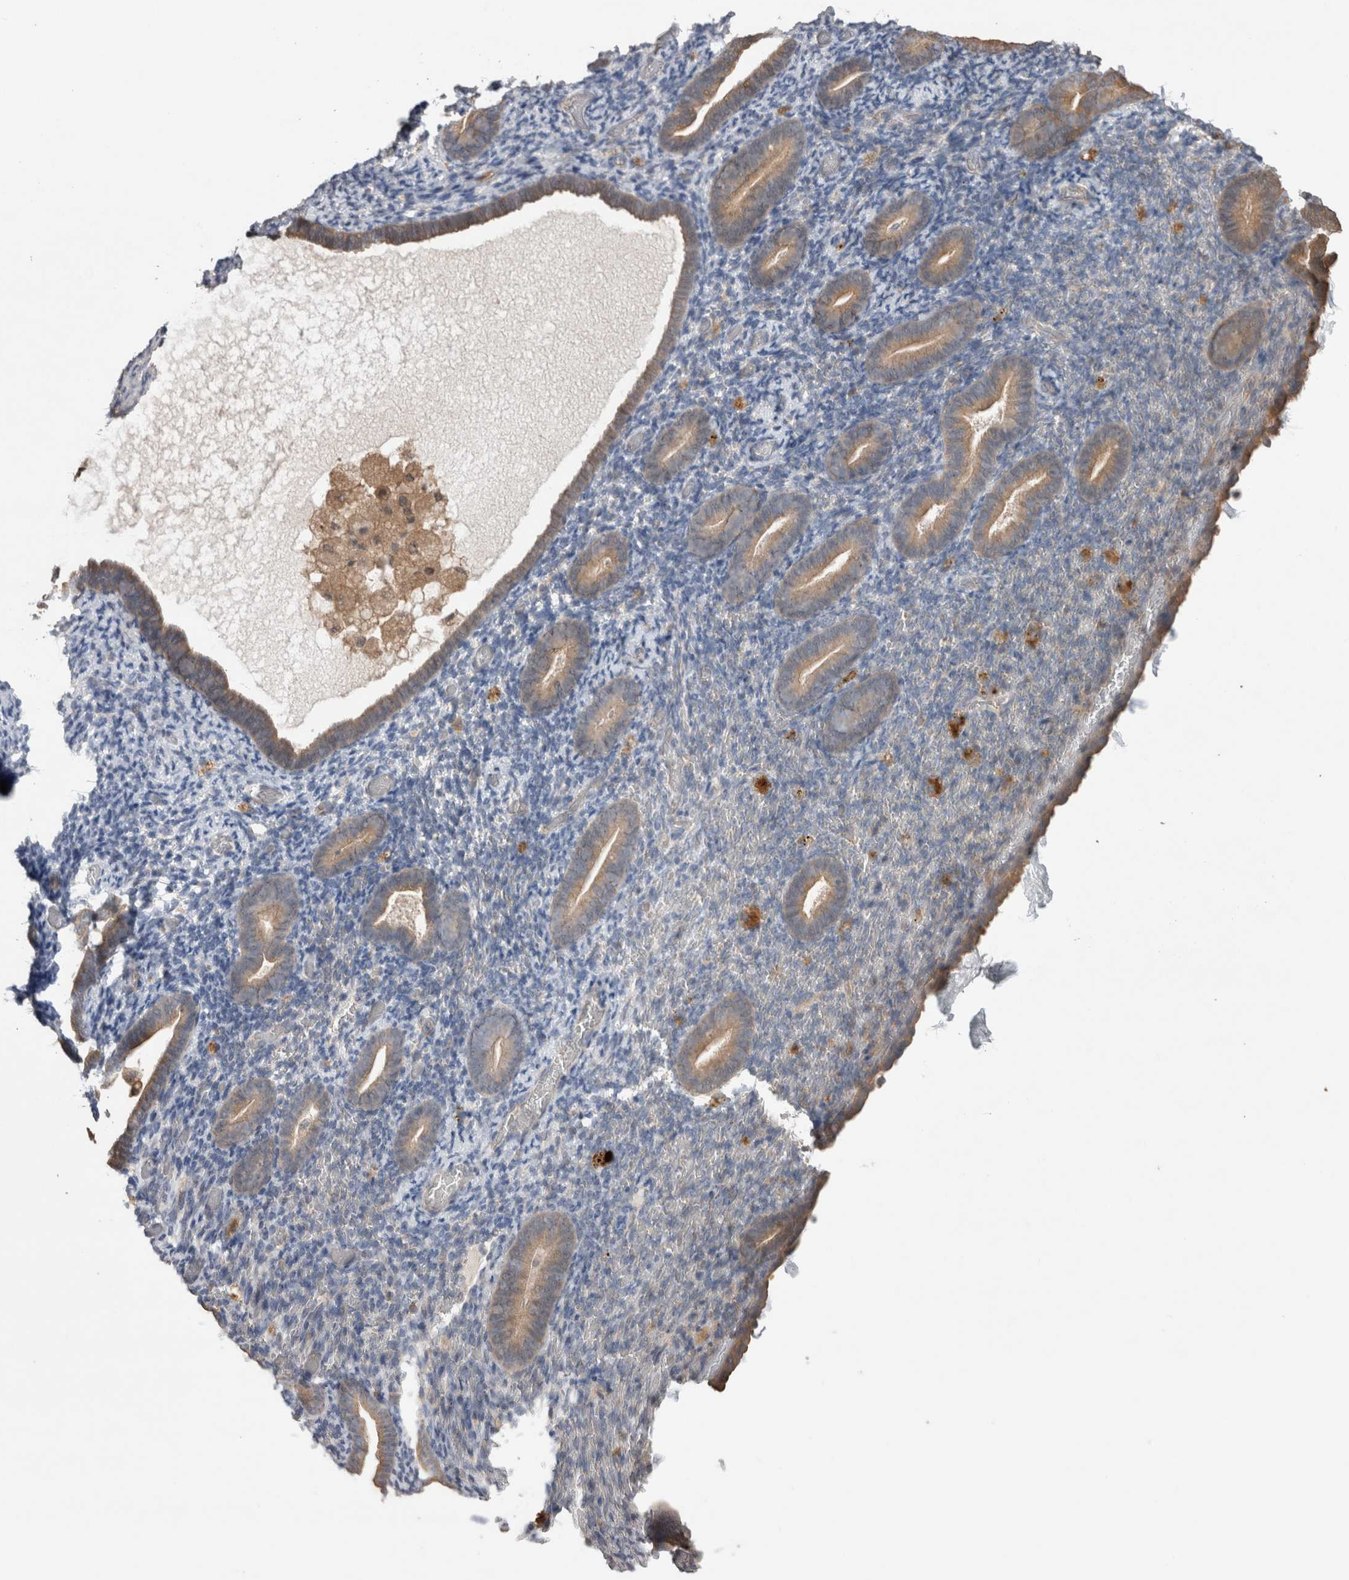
{"staining": {"intensity": "moderate", "quantity": "<25%", "location": "cytoplasmic/membranous"}, "tissue": "endometrium", "cell_type": "Cells in endometrial stroma", "image_type": "normal", "snomed": [{"axis": "morphology", "description": "Normal tissue, NOS"}, {"axis": "topography", "description": "Endometrium"}], "caption": "Immunohistochemistry micrograph of normal endometrium: human endometrium stained using IHC reveals low levels of moderate protein expression localized specifically in the cytoplasmic/membranous of cells in endometrial stroma, appearing as a cytoplasmic/membranous brown color.", "gene": "TRIM5", "patient": {"sex": "female", "age": 51}}